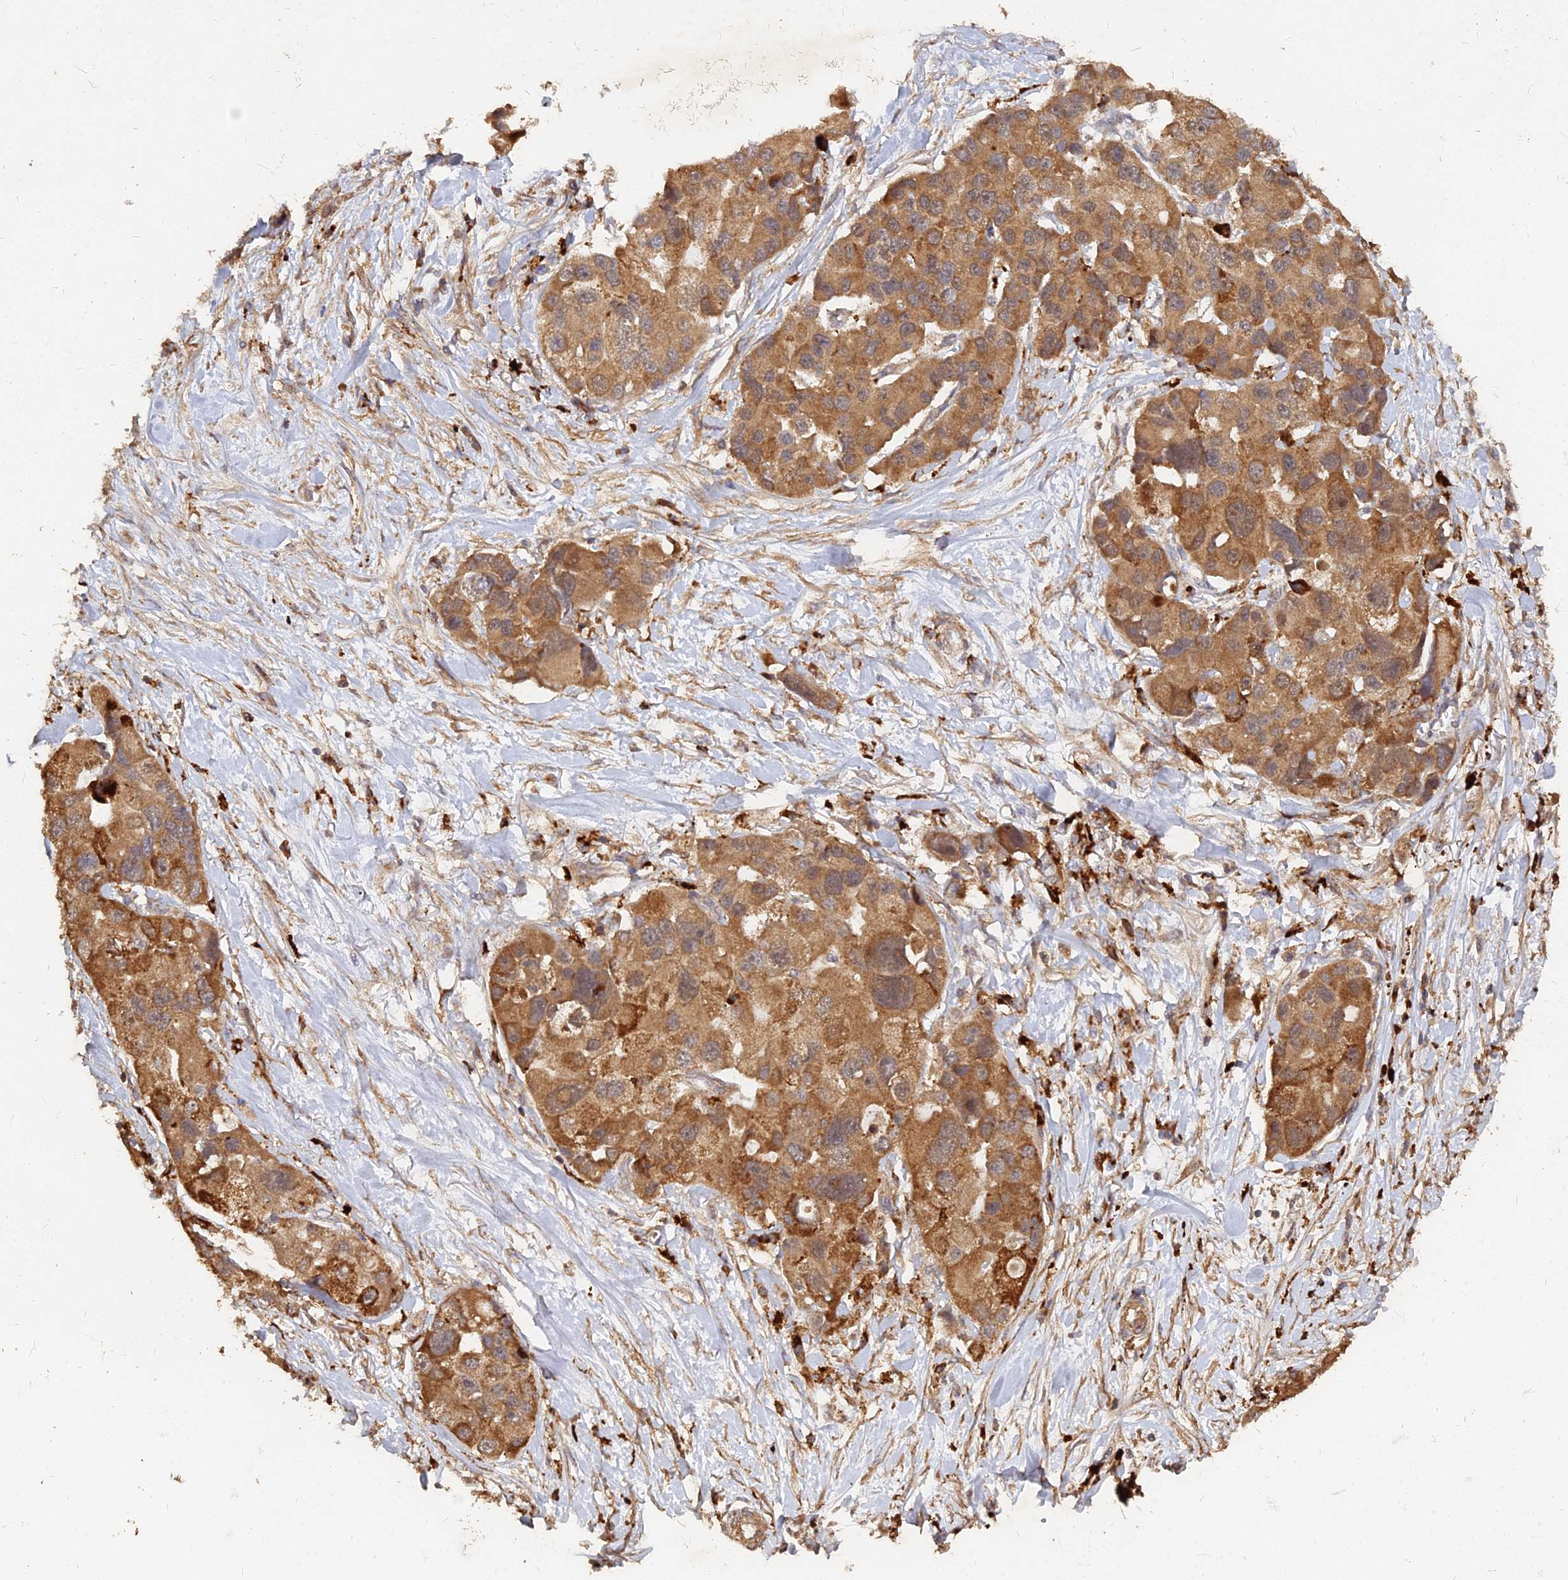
{"staining": {"intensity": "strong", "quantity": ">75%", "location": "cytoplasmic/membranous"}, "tissue": "lung cancer", "cell_type": "Tumor cells", "image_type": "cancer", "snomed": [{"axis": "morphology", "description": "Adenocarcinoma, NOS"}, {"axis": "topography", "description": "Lung"}], "caption": "IHC of human lung adenocarcinoma displays high levels of strong cytoplasmic/membranous expression in about >75% of tumor cells.", "gene": "UBE2W", "patient": {"sex": "female", "age": 54}}